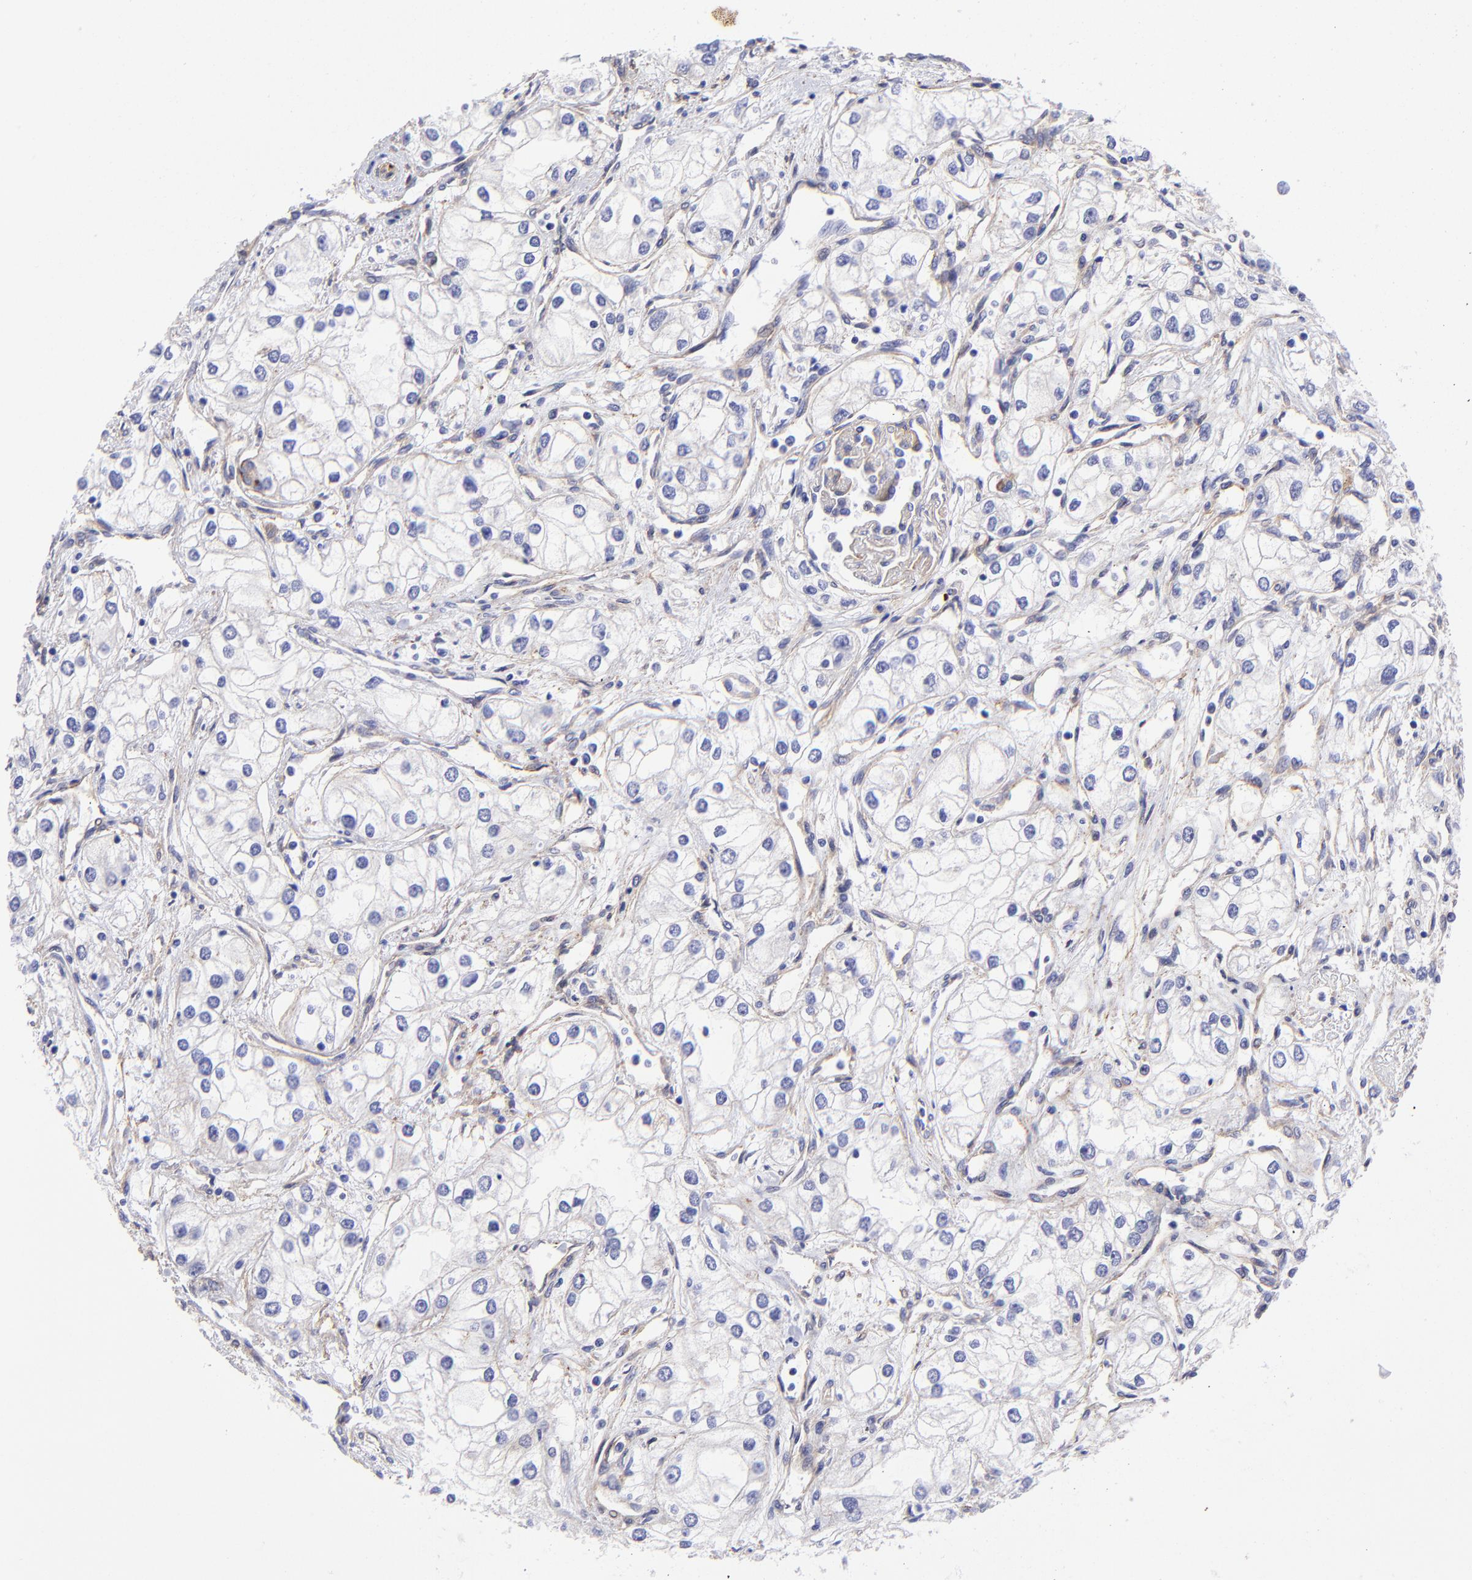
{"staining": {"intensity": "weak", "quantity": "<25%", "location": "cytoplasmic/membranous"}, "tissue": "renal cancer", "cell_type": "Tumor cells", "image_type": "cancer", "snomed": [{"axis": "morphology", "description": "Adenocarcinoma, NOS"}, {"axis": "topography", "description": "Kidney"}], "caption": "Immunohistochemistry (IHC) of human renal adenocarcinoma demonstrates no expression in tumor cells. (Stains: DAB IHC with hematoxylin counter stain, Microscopy: brightfield microscopy at high magnification).", "gene": "PPFIBP1", "patient": {"sex": "male", "age": 57}}